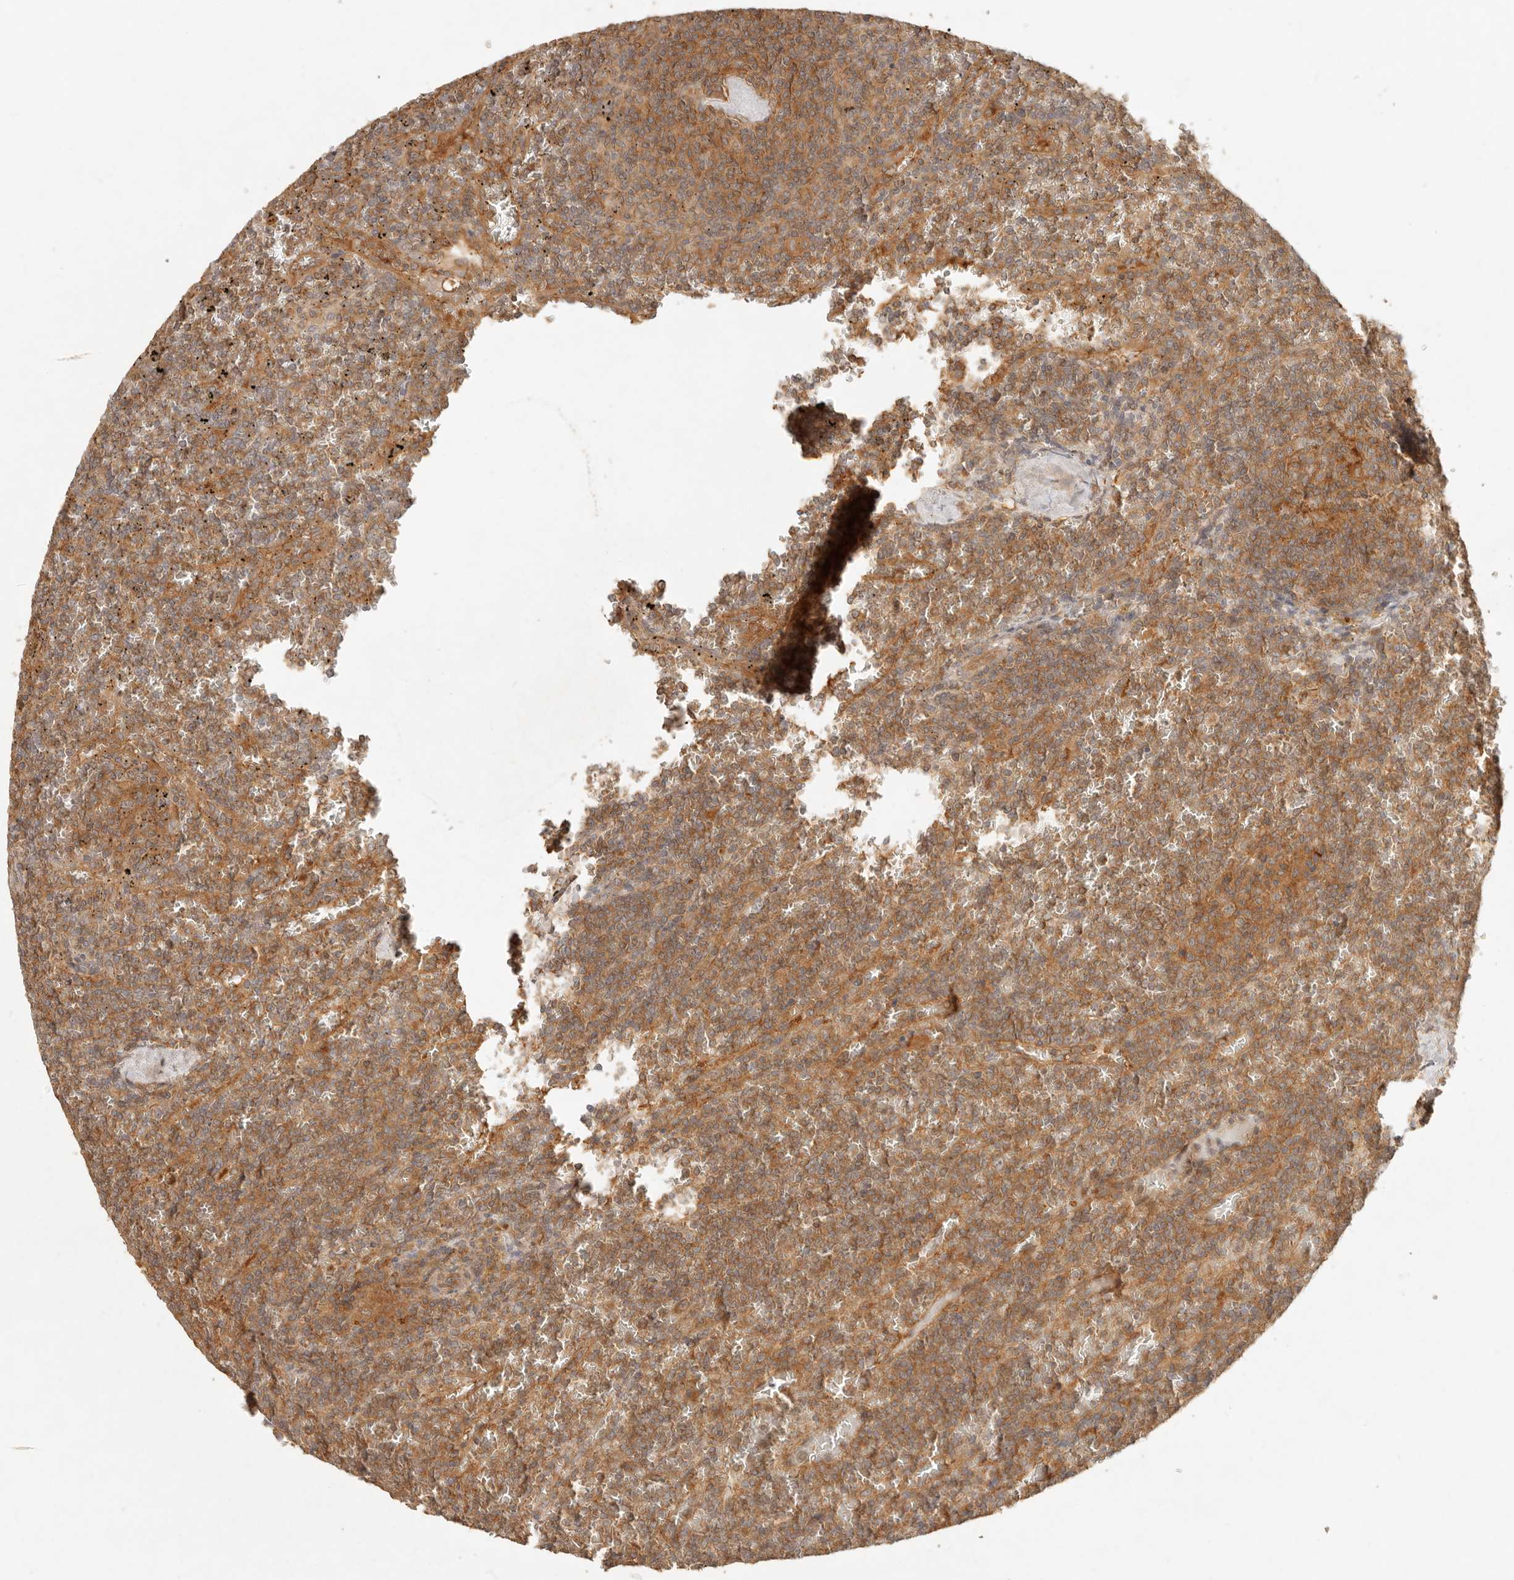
{"staining": {"intensity": "moderate", "quantity": ">75%", "location": "cytoplasmic/membranous"}, "tissue": "lymphoma", "cell_type": "Tumor cells", "image_type": "cancer", "snomed": [{"axis": "morphology", "description": "Malignant lymphoma, non-Hodgkin's type, Low grade"}, {"axis": "topography", "description": "Spleen"}], "caption": "Lymphoma stained with a brown dye exhibits moderate cytoplasmic/membranous positive expression in approximately >75% of tumor cells.", "gene": "HECTD3", "patient": {"sex": "female", "age": 19}}